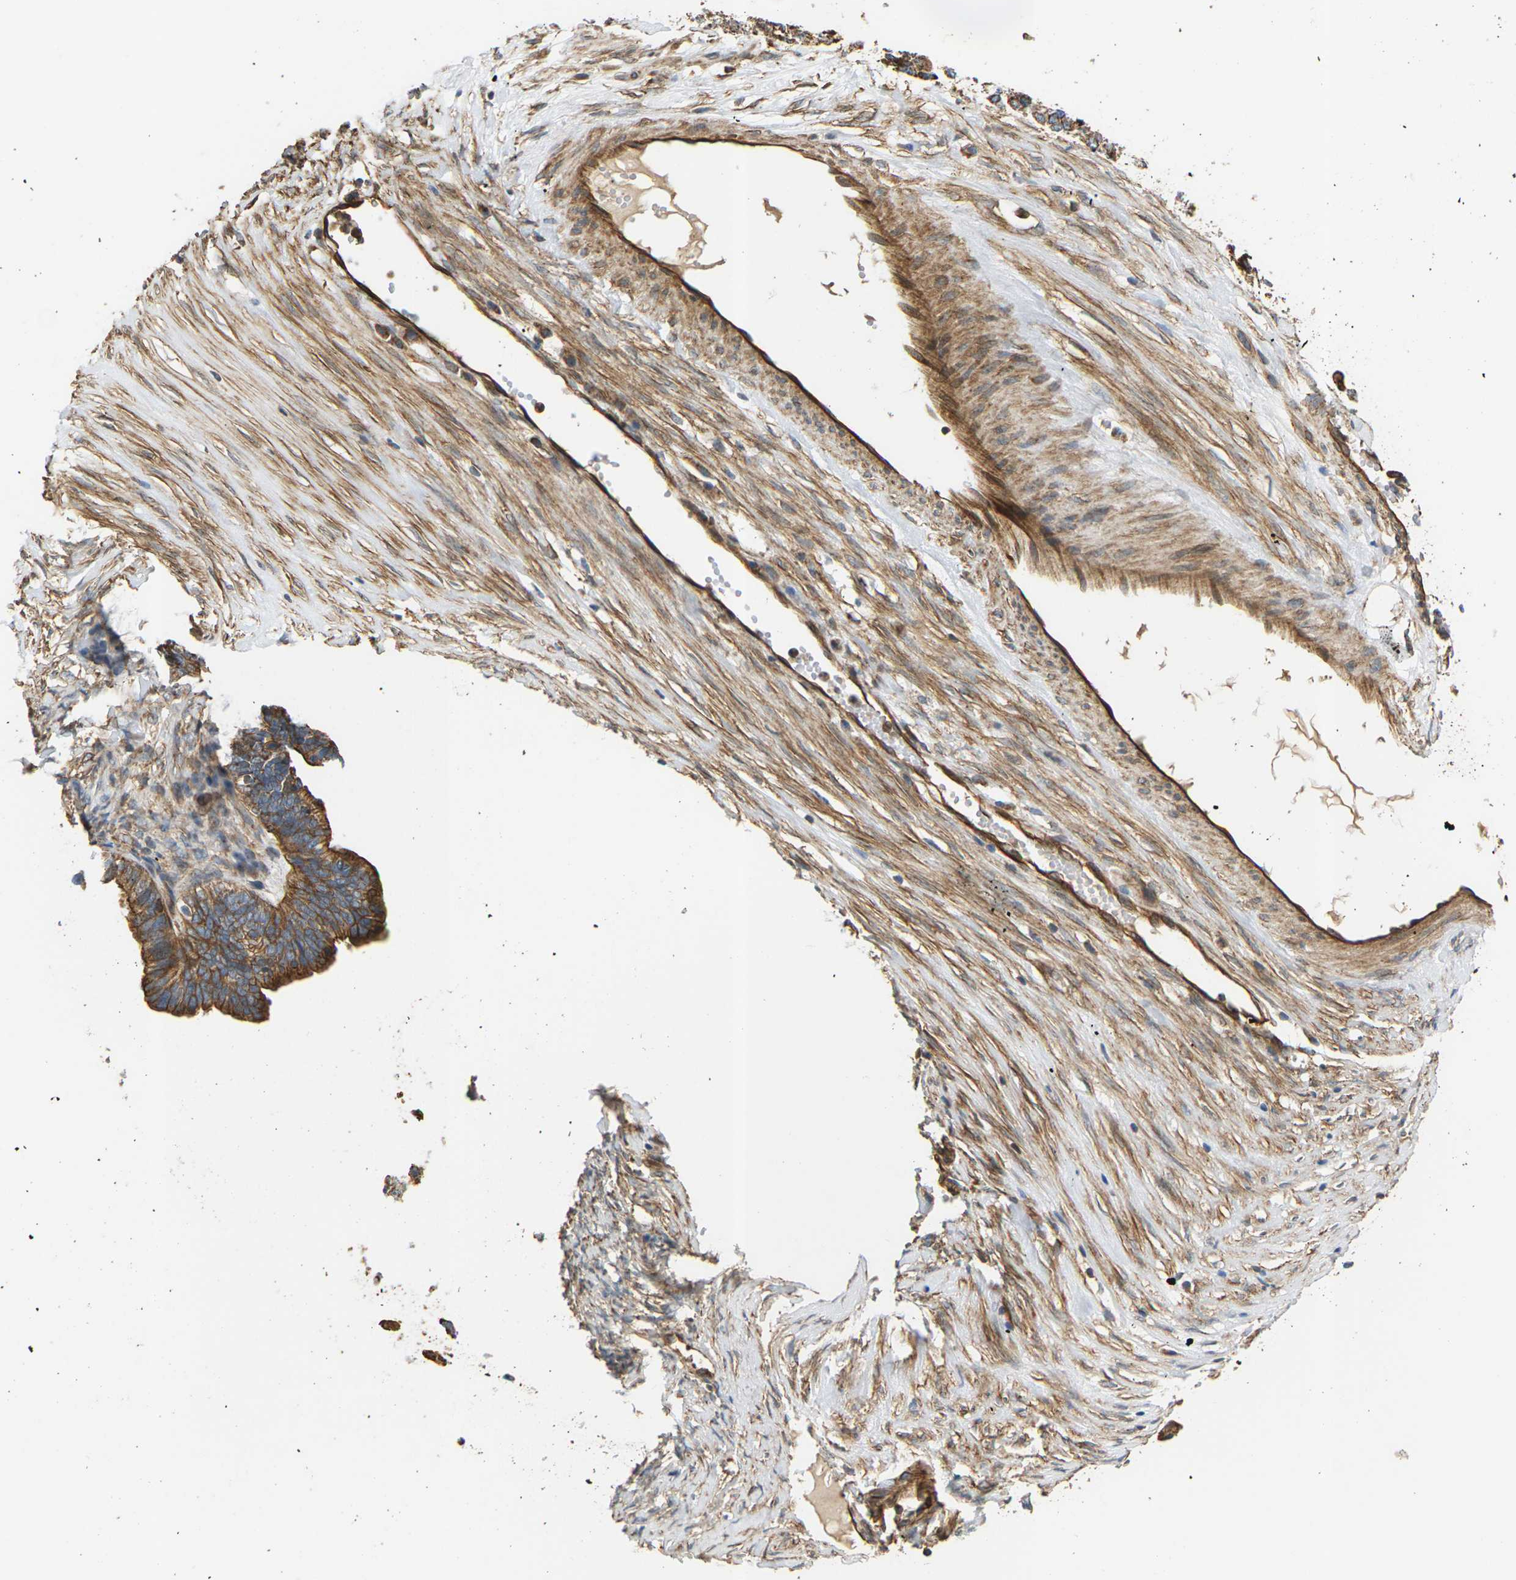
{"staining": {"intensity": "strong", "quantity": ">75%", "location": "cytoplasmic/membranous"}, "tissue": "ovarian cancer", "cell_type": "Tumor cells", "image_type": "cancer", "snomed": [{"axis": "morphology", "description": "Cystadenocarcinoma, serous, NOS"}, {"axis": "topography", "description": "Ovary"}], "caption": "Immunohistochemistry histopathology image of human ovarian cancer stained for a protein (brown), which reveals high levels of strong cytoplasmic/membranous expression in about >75% of tumor cells.", "gene": "PCDHB4", "patient": {"sex": "female", "age": 56}}